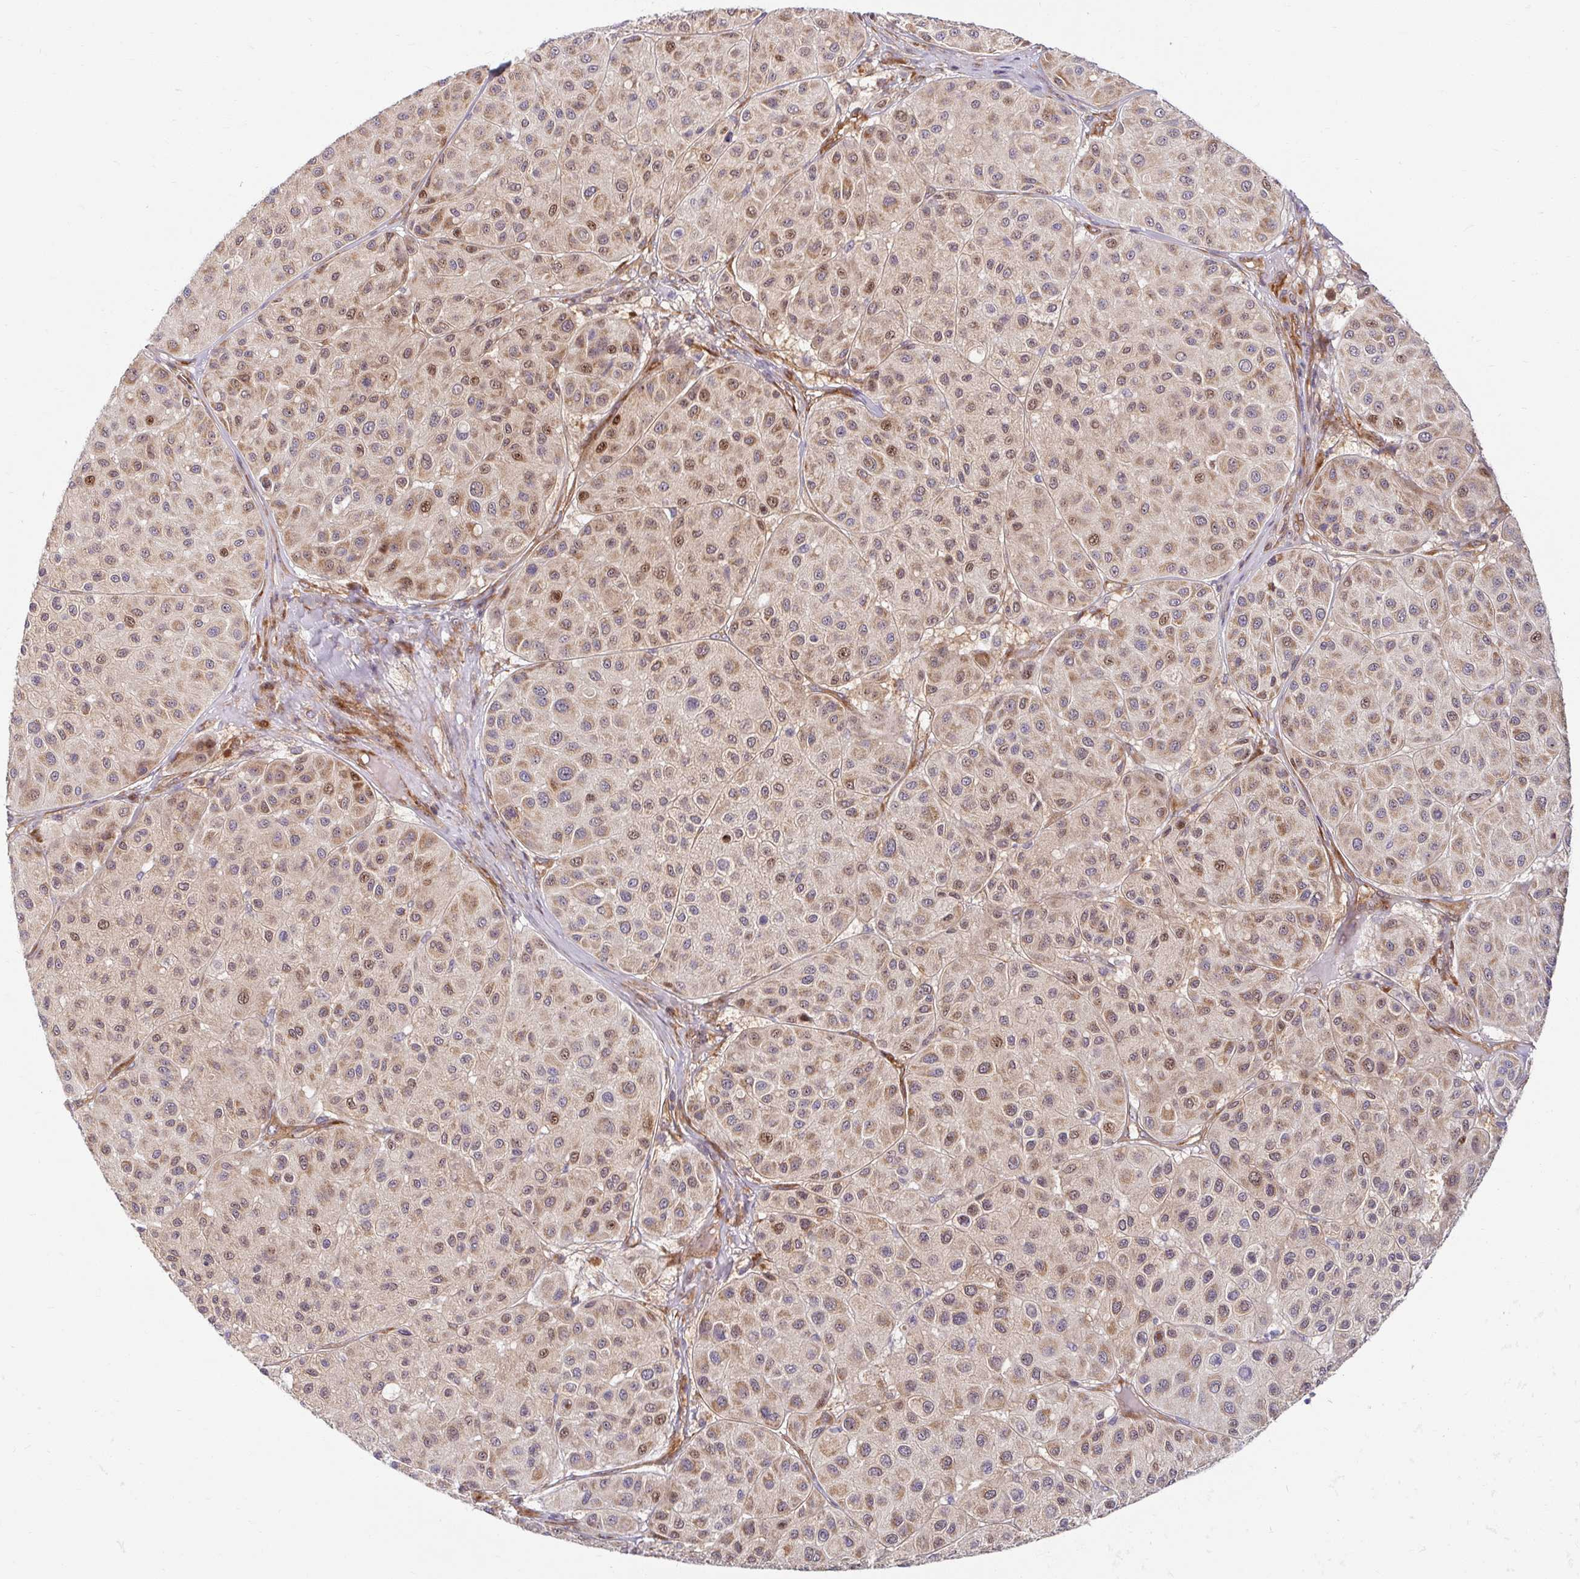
{"staining": {"intensity": "moderate", "quantity": "25%-75%", "location": "cytoplasmic/membranous,nuclear"}, "tissue": "melanoma", "cell_type": "Tumor cells", "image_type": "cancer", "snomed": [{"axis": "morphology", "description": "Malignant melanoma, Metastatic site"}, {"axis": "topography", "description": "Smooth muscle"}], "caption": "Malignant melanoma (metastatic site) stained with DAB (3,3'-diaminobenzidine) IHC exhibits medium levels of moderate cytoplasmic/membranous and nuclear expression in about 25%-75% of tumor cells. The staining is performed using DAB (3,3'-diaminobenzidine) brown chromogen to label protein expression. The nuclei are counter-stained blue using hematoxylin.", "gene": "BTF3", "patient": {"sex": "male", "age": 41}}